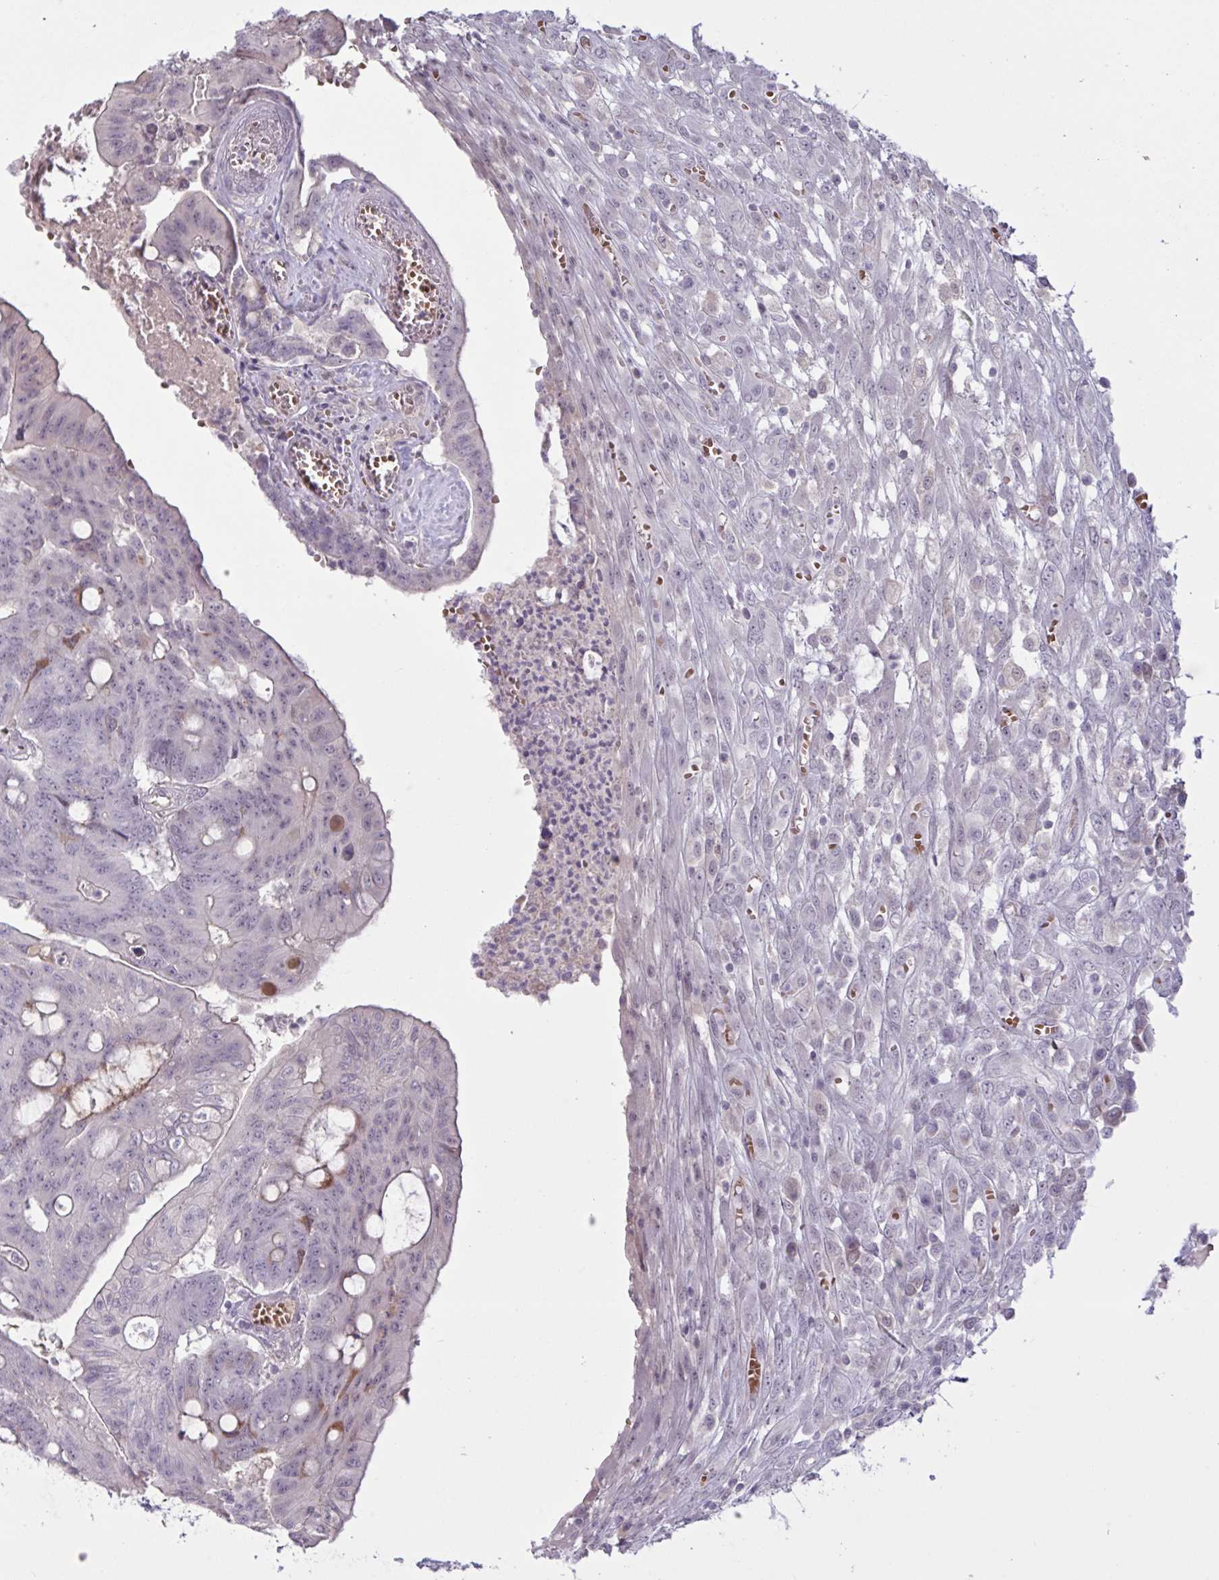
{"staining": {"intensity": "negative", "quantity": "none", "location": "none"}, "tissue": "colorectal cancer", "cell_type": "Tumor cells", "image_type": "cancer", "snomed": [{"axis": "morphology", "description": "Adenocarcinoma, NOS"}, {"axis": "topography", "description": "Colon"}], "caption": "High magnification brightfield microscopy of colorectal cancer stained with DAB (brown) and counterstained with hematoxylin (blue): tumor cells show no significant positivity.", "gene": "RFPL4B", "patient": {"sex": "male", "age": 65}}